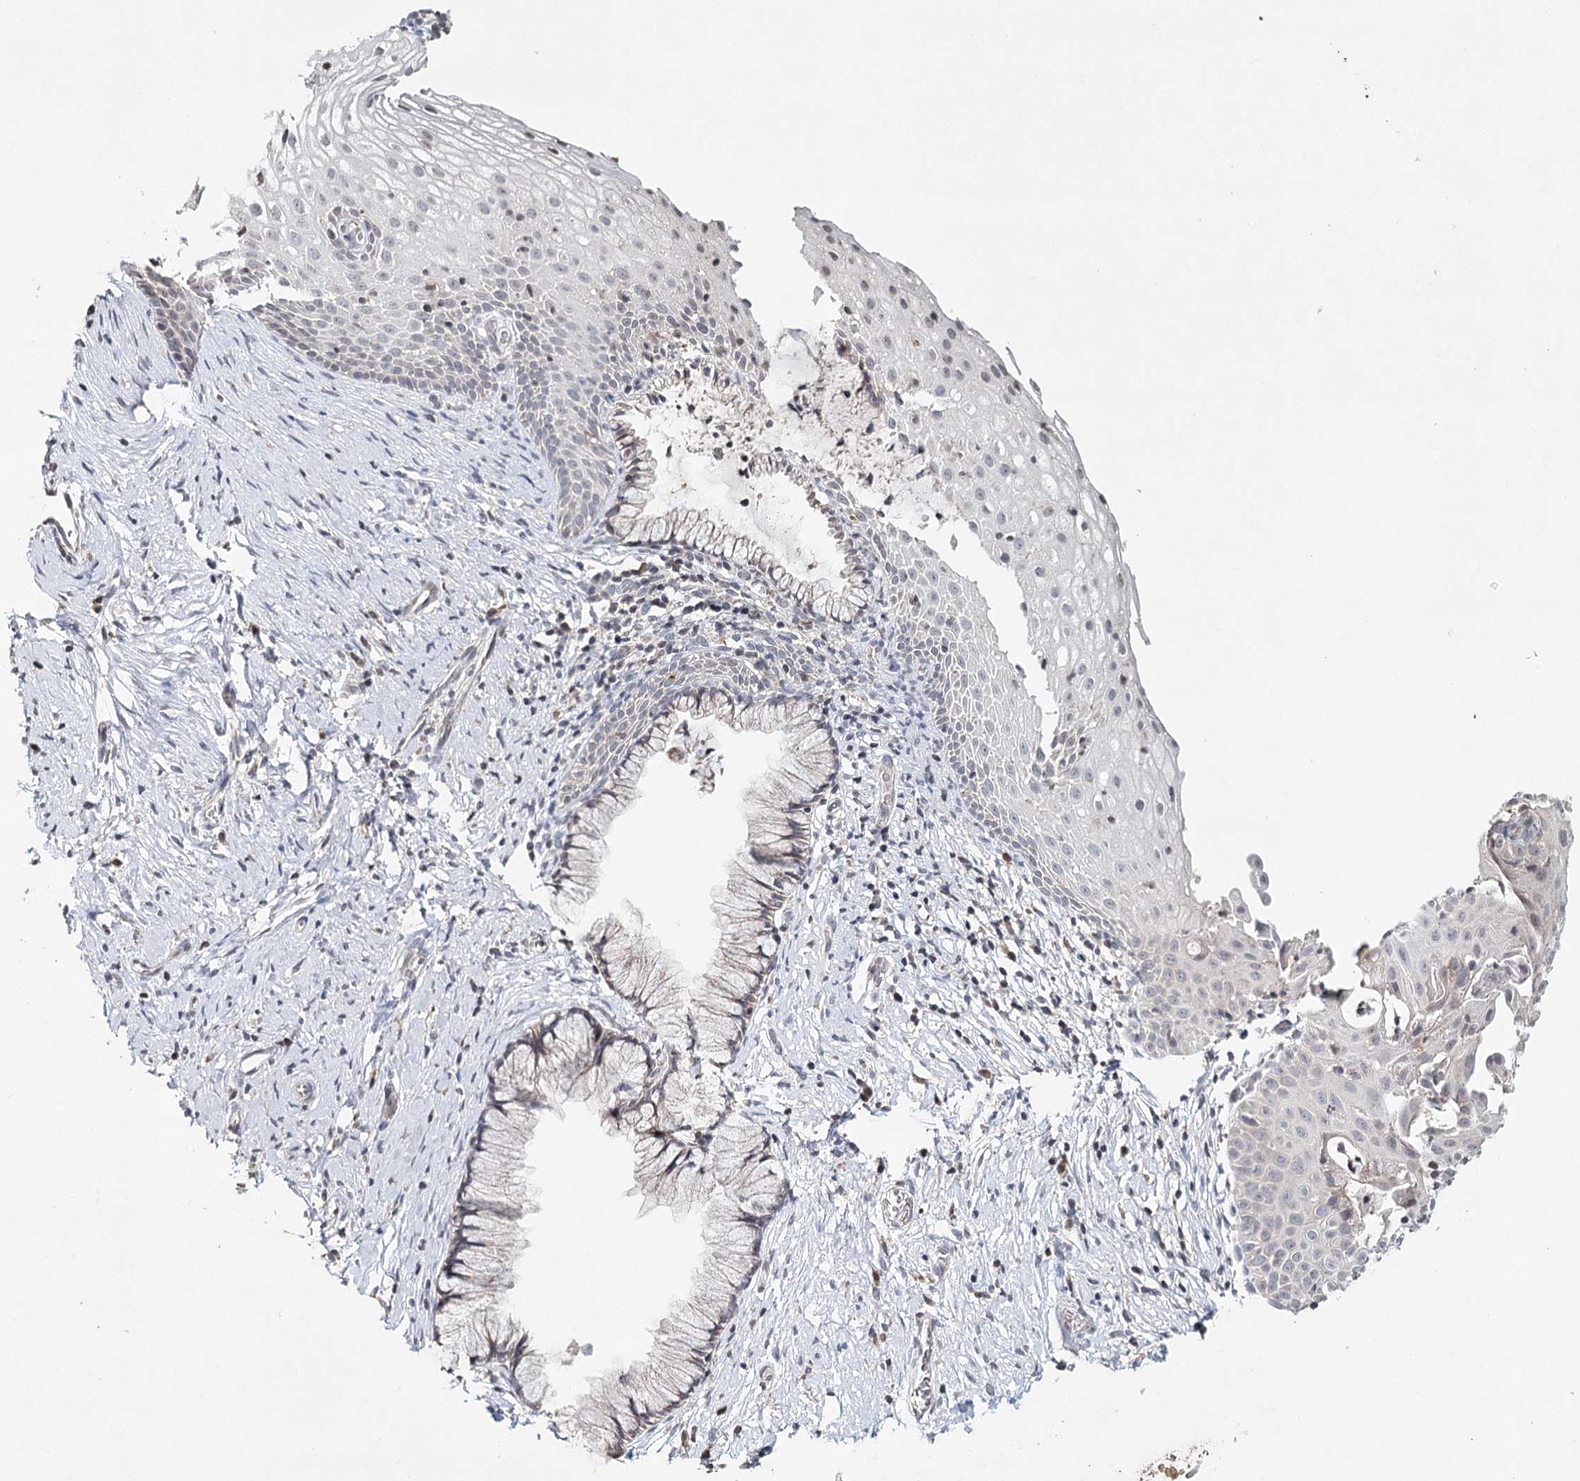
{"staining": {"intensity": "negative", "quantity": "none", "location": "none"}, "tissue": "cervix", "cell_type": "Glandular cells", "image_type": "normal", "snomed": [{"axis": "morphology", "description": "Normal tissue, NOS"}, {"axis": "topography", "description": "Cervix"}], "caption": "The IHC image has no significant expression in glandular cells of cervix. (DAB (3,3'-diaminobenzidine) IHC with hematoxylin counter stain).", "gene": "ICOS", "patient": {"sex": "female", "age": 33}}